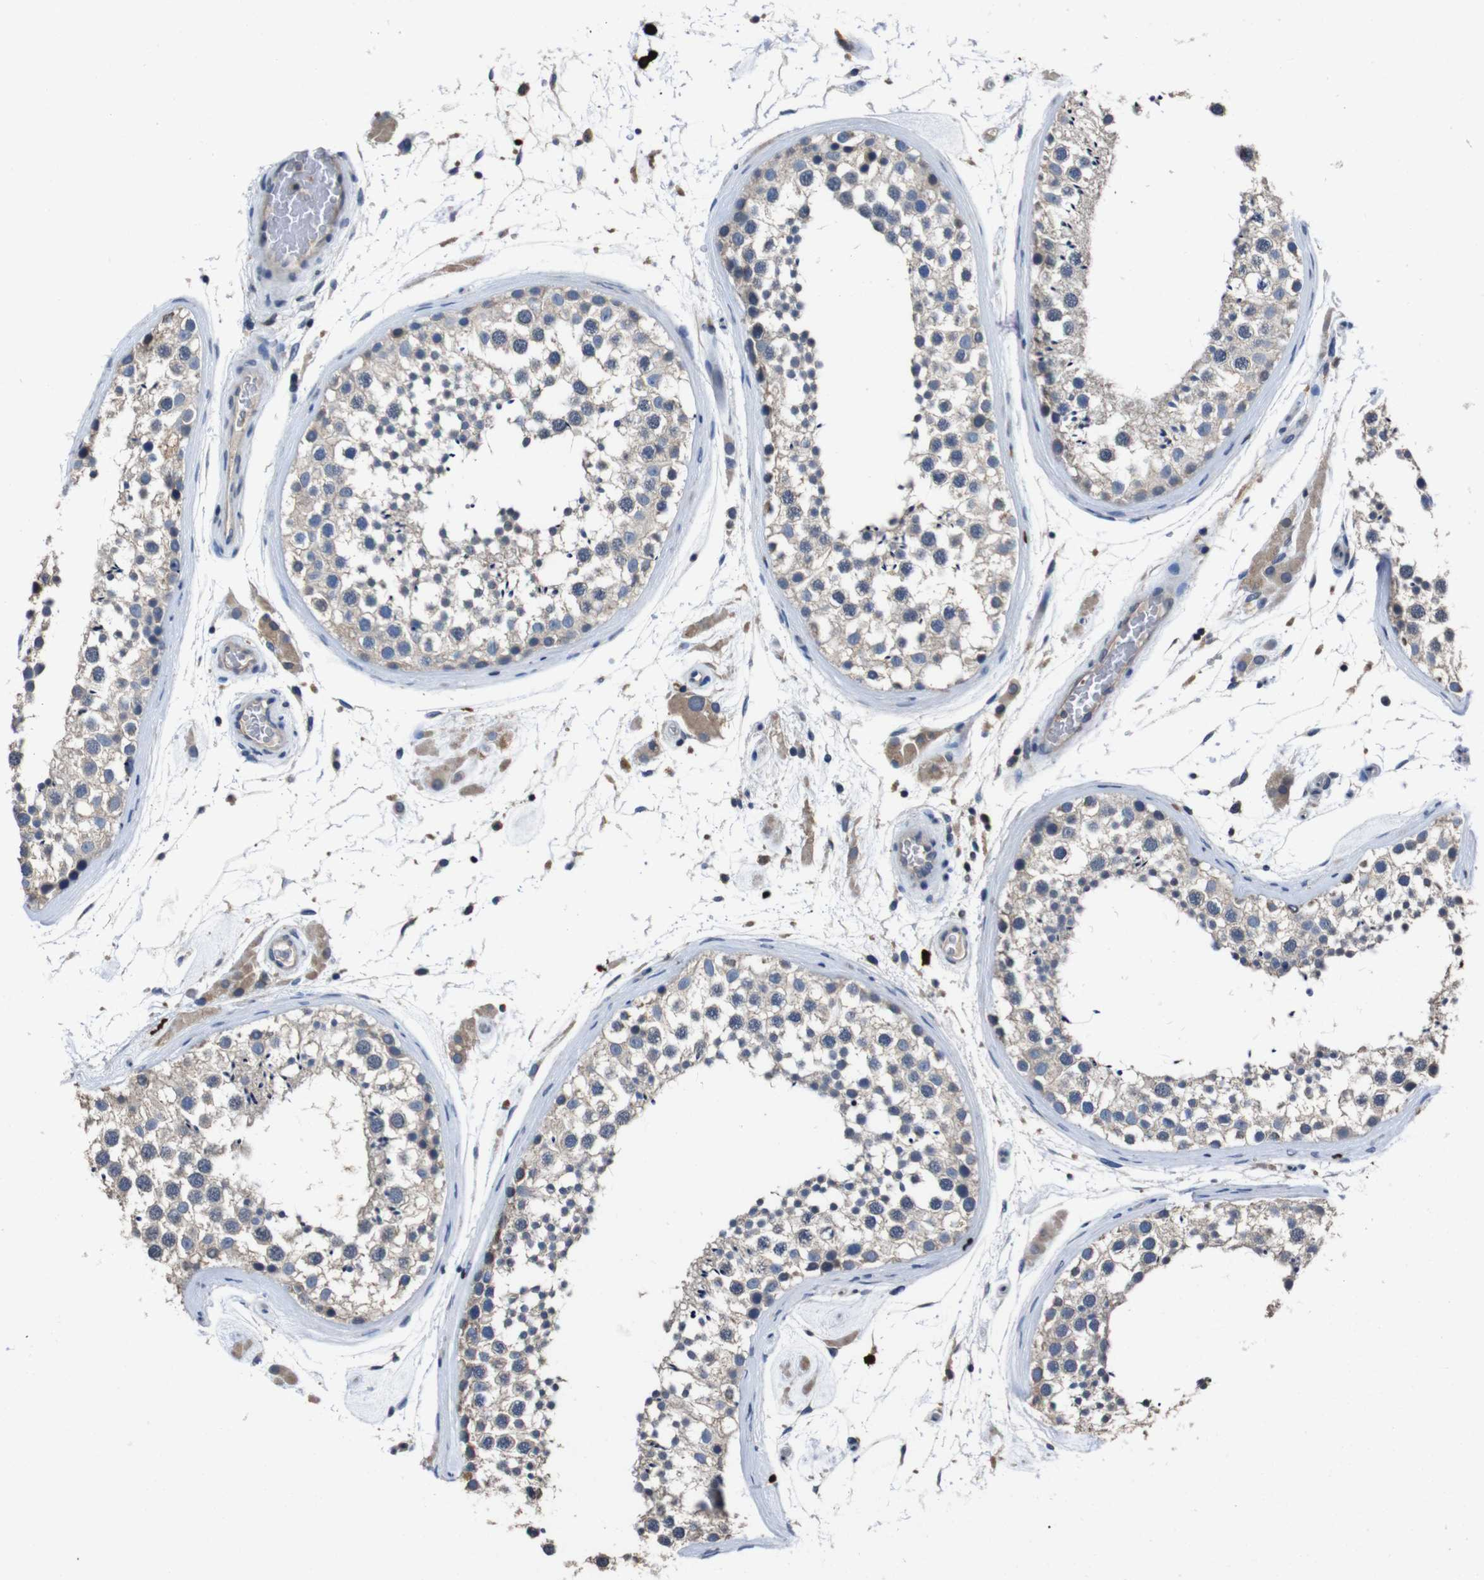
{"staining": {"intensity": "negative", "quantity": "none", "location": "none"}, "tissue": "testis", "cell_type": "Cells in seminiferous ducts", "image_type": "normal", "snomed": [{"axis": "morphology", "description": "Normal tissue, NOS"}, {"axis": "topography", "description": "Testis"}], "caption": "Cells in seminiferous ducts are negative for protein expression in normal human testis. (DAB immunohistochemistry (IHC) with hematoxylin counter stain).", "gene": "GLIPR1", "patient": {"sex": "male", "age": 46}}